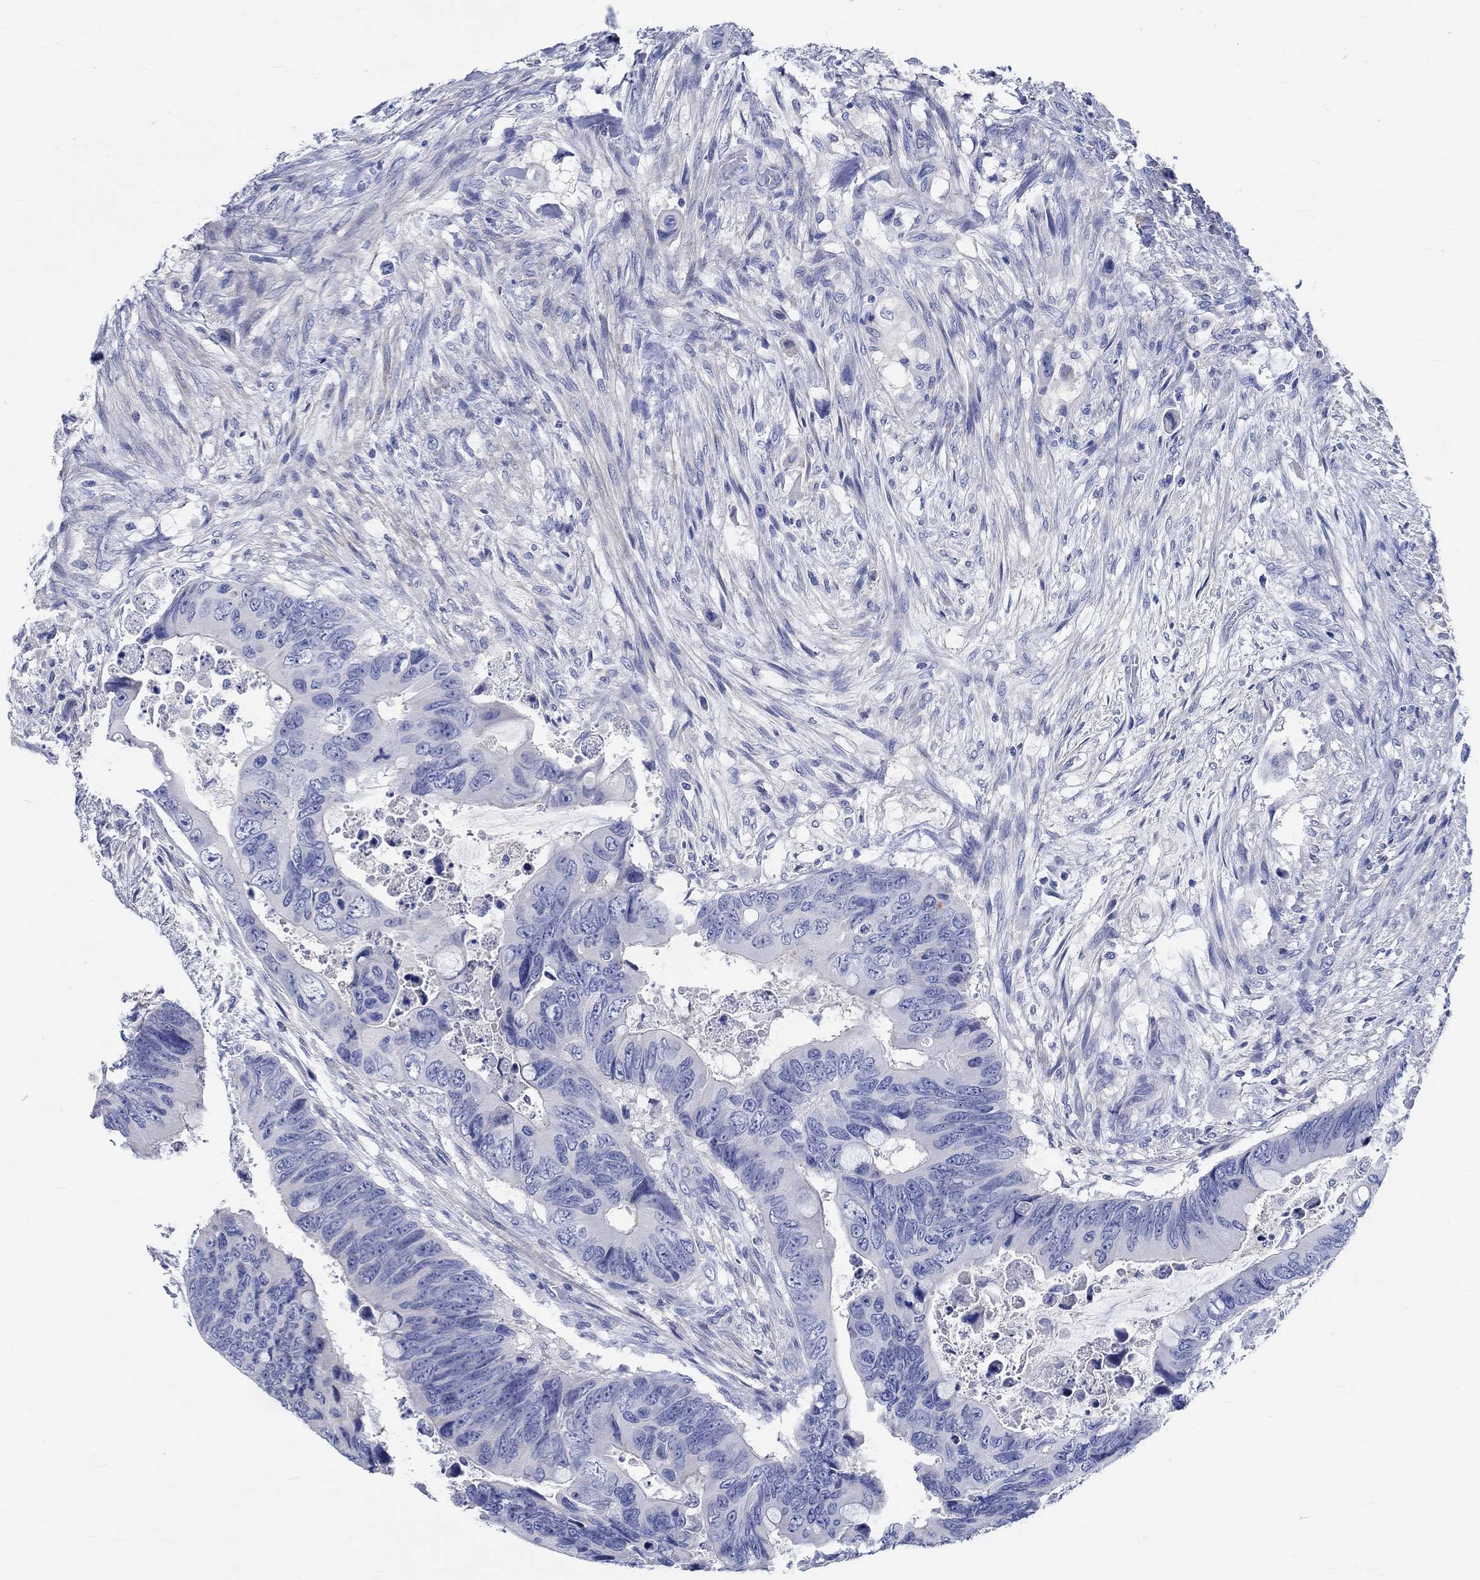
{"staining": {"intensity": "negative", "quantity": "none", "location": "none"}, "tissue": "colorectal cancer", "cell_type": "Tumor cells", "image_type": "cancer", "snomed": [{"axis": "morphology", "description": "Adenocarcinoma, NOS"}, {"axis": "topography", "description": "Rectum"}], "caption": "This micrograph is of colorectal cancer stained with immunohistochemistry (IHC) to label a protein in brown with the nuclei are counter-stained blue. There is no staining in tumor cells.", "gene": "SHISA4", "patient": {"sex": "male", "age": 63}}